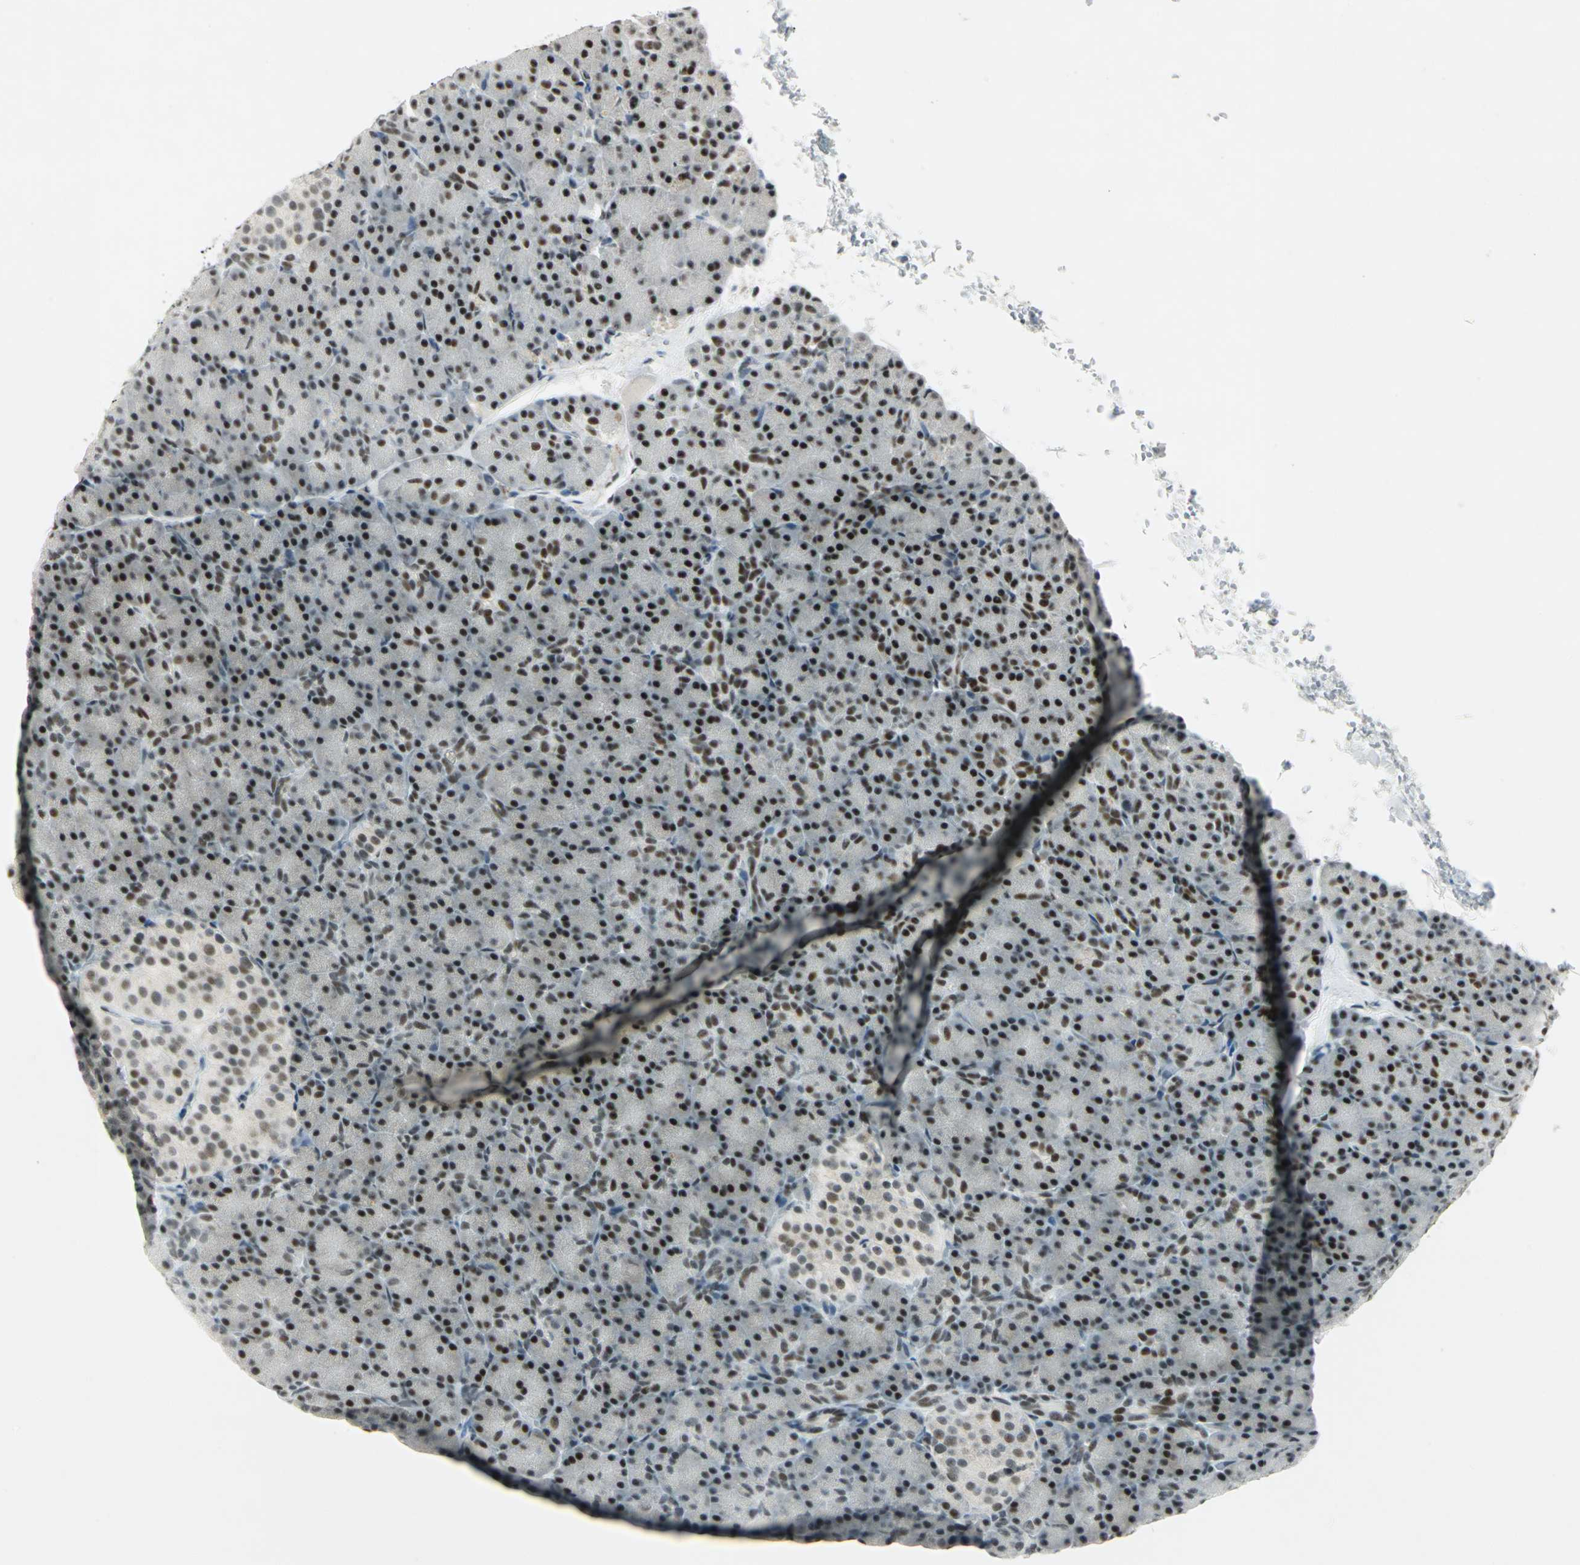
{"staining": {"intensity": "strong", "quantity": ">75%", "location": "nuclear"}, "tissue": "pancreas", "cell_type": "Exocrine glandular cells", "image_type": "normal", "snomed": [{"axis": "morphology", "description": "Normal tissue, NOS"}, {"axis": "topography", "description": "Pancreas"}], "caption": "Immunohistochemical staining of benign pancreas reveals >75% levels of strong nuclear protein positivity in approximately >75% of exocrine glandular cells. (DAB IHC with brightfield microscopy, high magnification).", "gene": "MTMR10", "patient": {"sex": "female", "age": 43}}